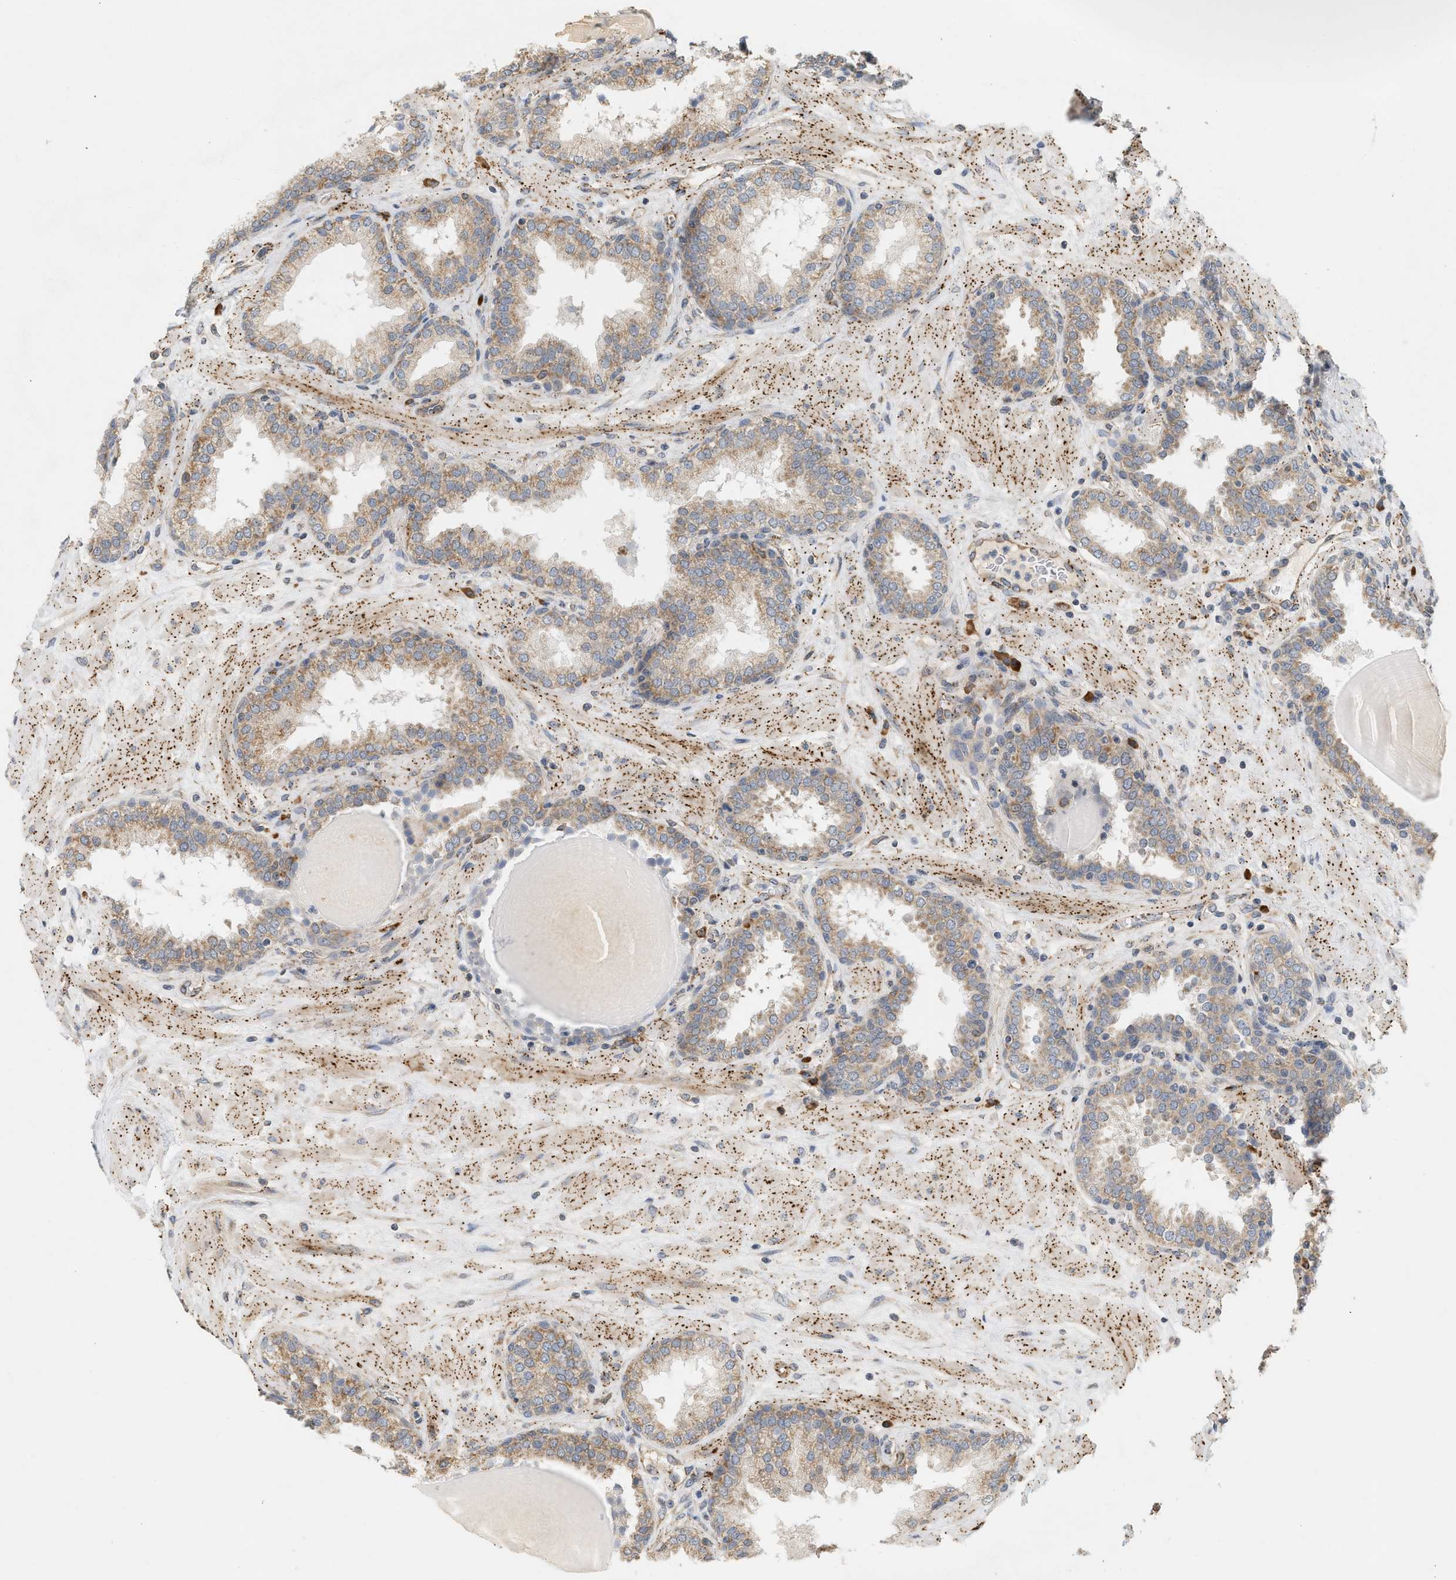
{"staining": {"intensity": "moderate", "quantity": ">75%", "location": "cytoplasmic/membranous"}, "tissue": "prostate", "cell_type": "Glandular cells", "image_type": "normal", "snomed": [{"axis": "morphology", "description": "Normal tissue, NOS"}, {"axis": "topography", "description": "Prostate"}], "caption": "This micrograph displays IHC staining of benign prostate, with medium moderate cytoplasmic/membranous staining in about >75% of glandular cells.", "gene": "SVOP", "patient": {"sex": "male", "age": 51}}